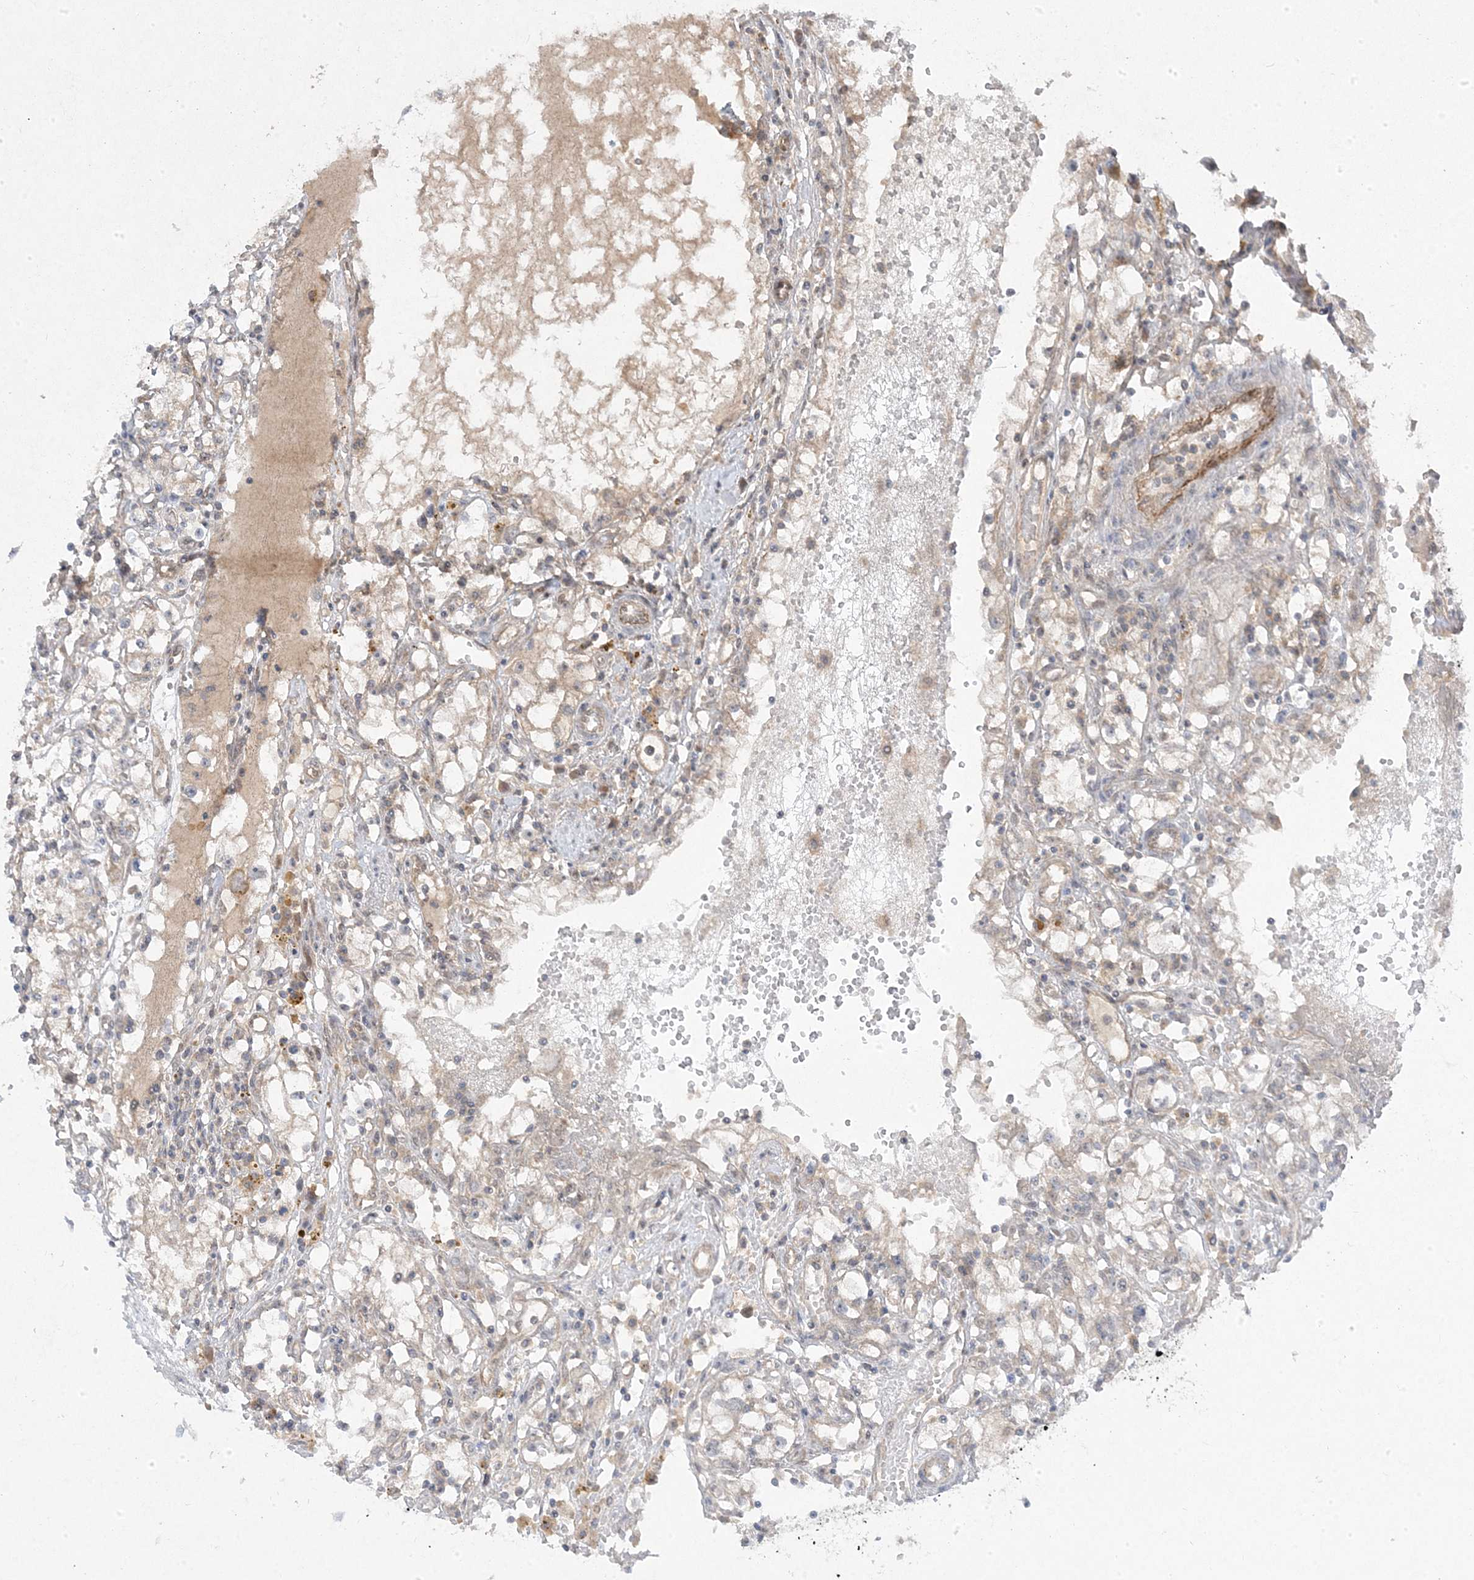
{"staining": {"intensity": "weak", "quantity": "<25%", "location": "cytoplasmic/membranous"}, "tissue": "renal cancer", "cell_type": "Tumor cells", "image_type": "cancer", "snomed": [{"axis": "morphology", "description": "Adenocarcinoma, NOS"}, {"axis": "topography", "description": "Kidney"}], "caption": "IHC of human renal cancer (adenocarcinoma) reveals no staining in tumor cells. The staining is performed using DAB brown chromogen with nuclei counter-stained in using hematoxylin.", "gene": "PLEKHM2", "patient": {"sex": "male", "age": 56}}